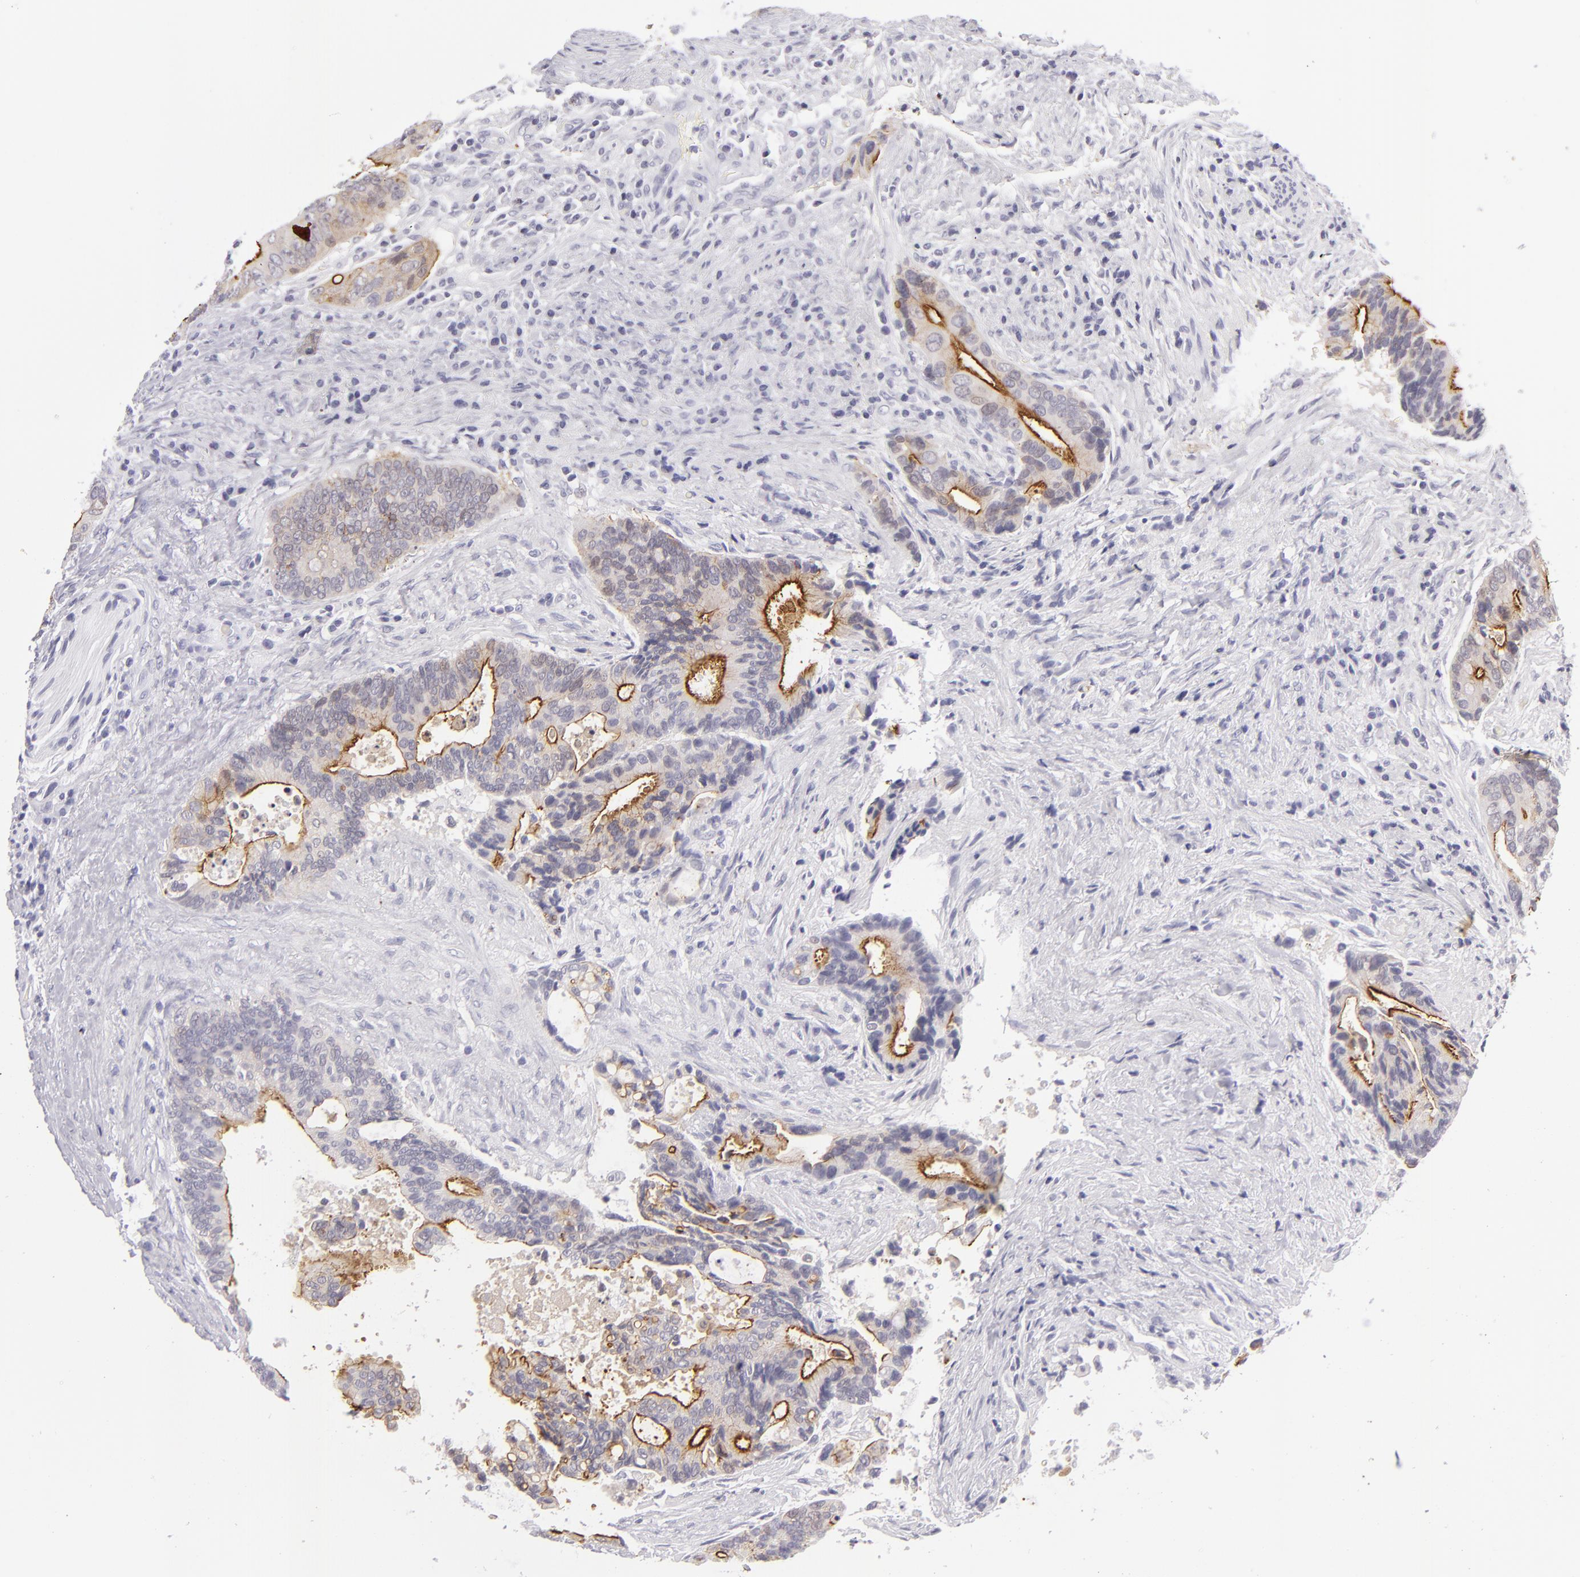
{"staining": {"intensity": "moderate", "quantity": "25%-75%", "location": "cytoplasmic/membranous"}, "tissue": "colorectal cancer", "cell_type": "Tumor cells", "image_type": "cancer", "snomed": [{"axis": "morphology", "description": "Adenocarcinoma, NOS"}, {"axis": "topography", "description": "Rectum"}], "caption": "Human colorectal cancer (adenocarcinoma) stained for a protein (brown) shows moderate cytoplasmic/membranous positive positivity in about 25%-75% of tumor cells.", "gene": "VIL1", "patient": {"sex": "female", "age": 67}}